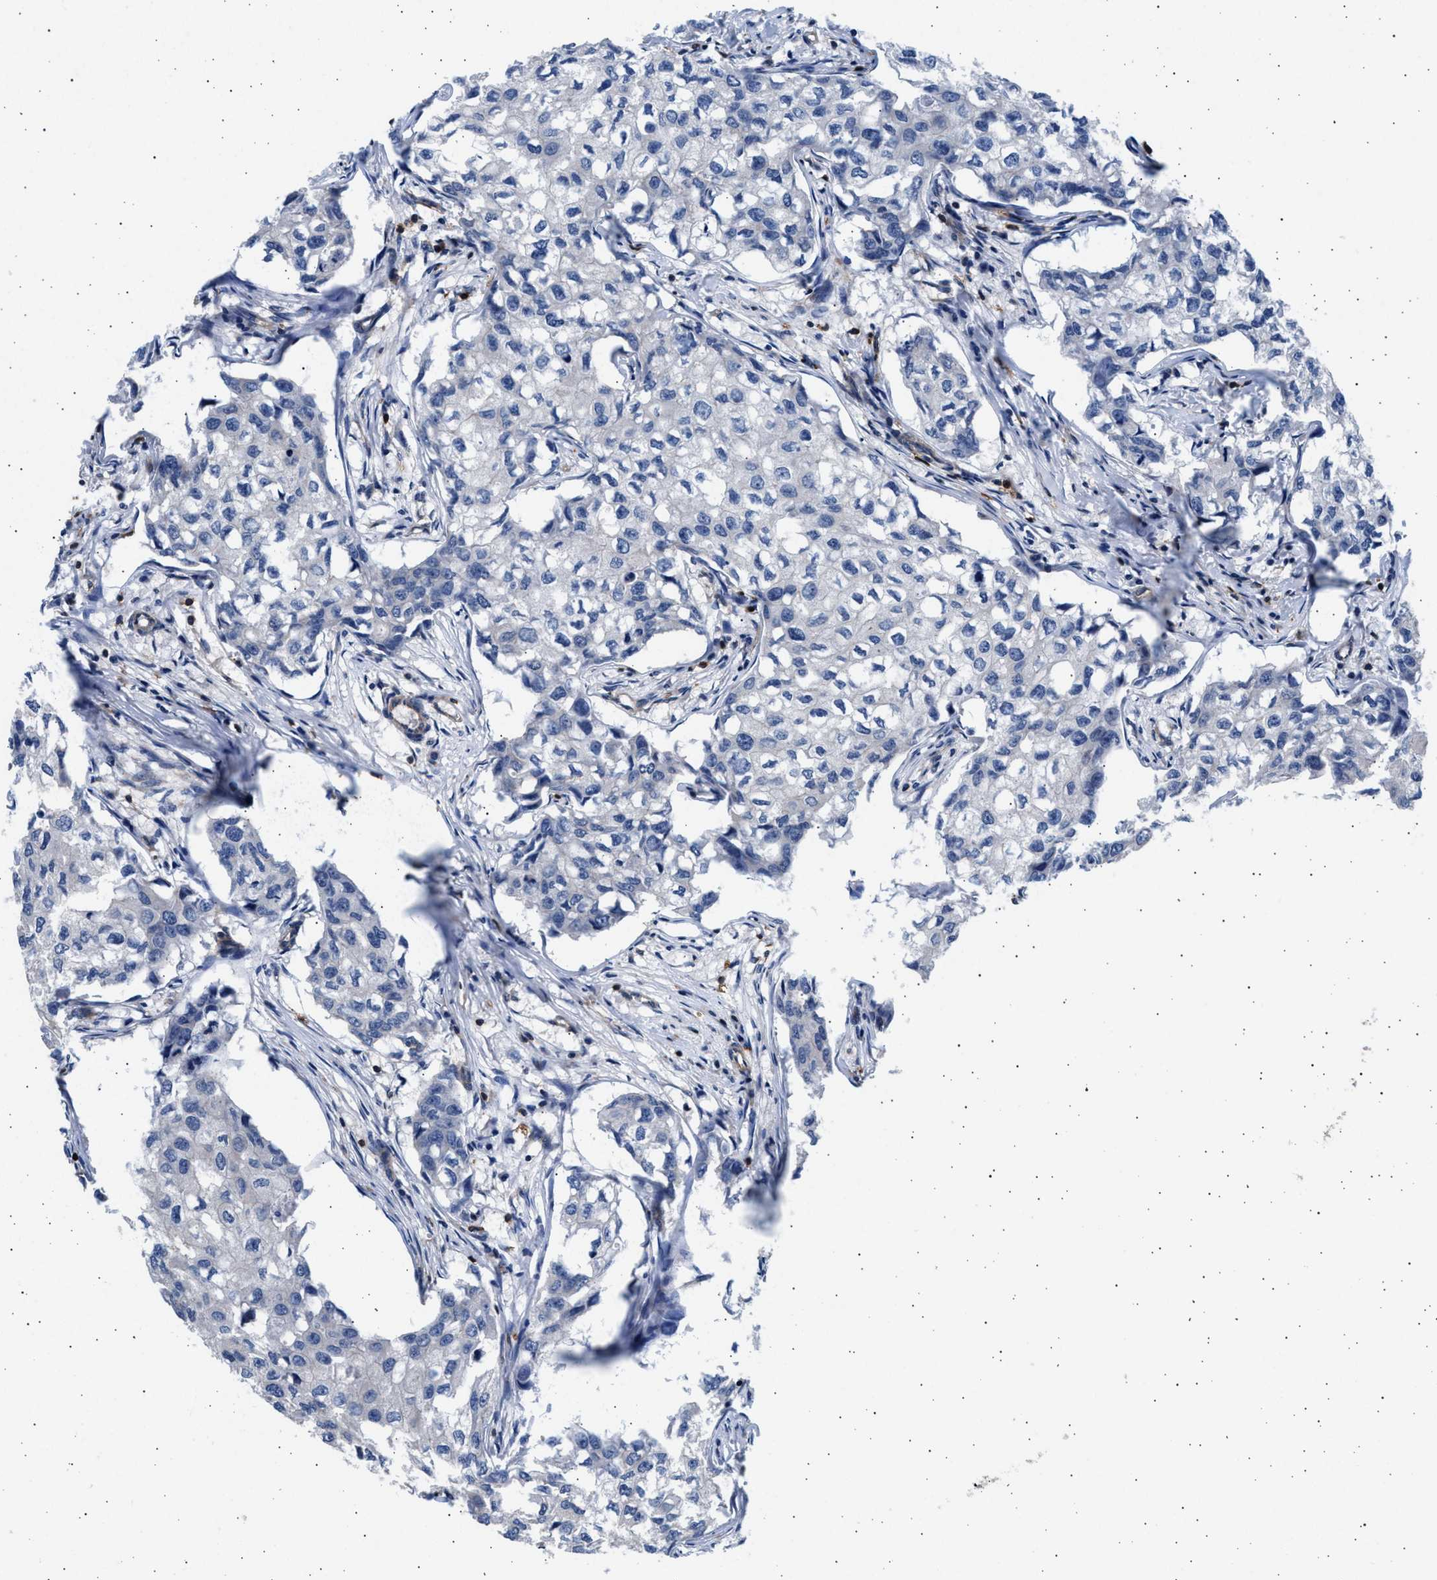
{"staining": {"intensity": "negative", "quantity": "none", "location": "none"}, "tissue": "breast cancer", "cell_type": "Tumor cells", "image_type": "cancer", "snomed": [{"axis": "morphology", "description": "Duct carcinoma"}, {"axis": "topography", "description": "Breast"}], "caption": "There is no significant staining in tumor cells of breast infiltrating ductal carcinoma.", "gene": "GRAP2", "patient": {"sex": "female", "age": 27}}